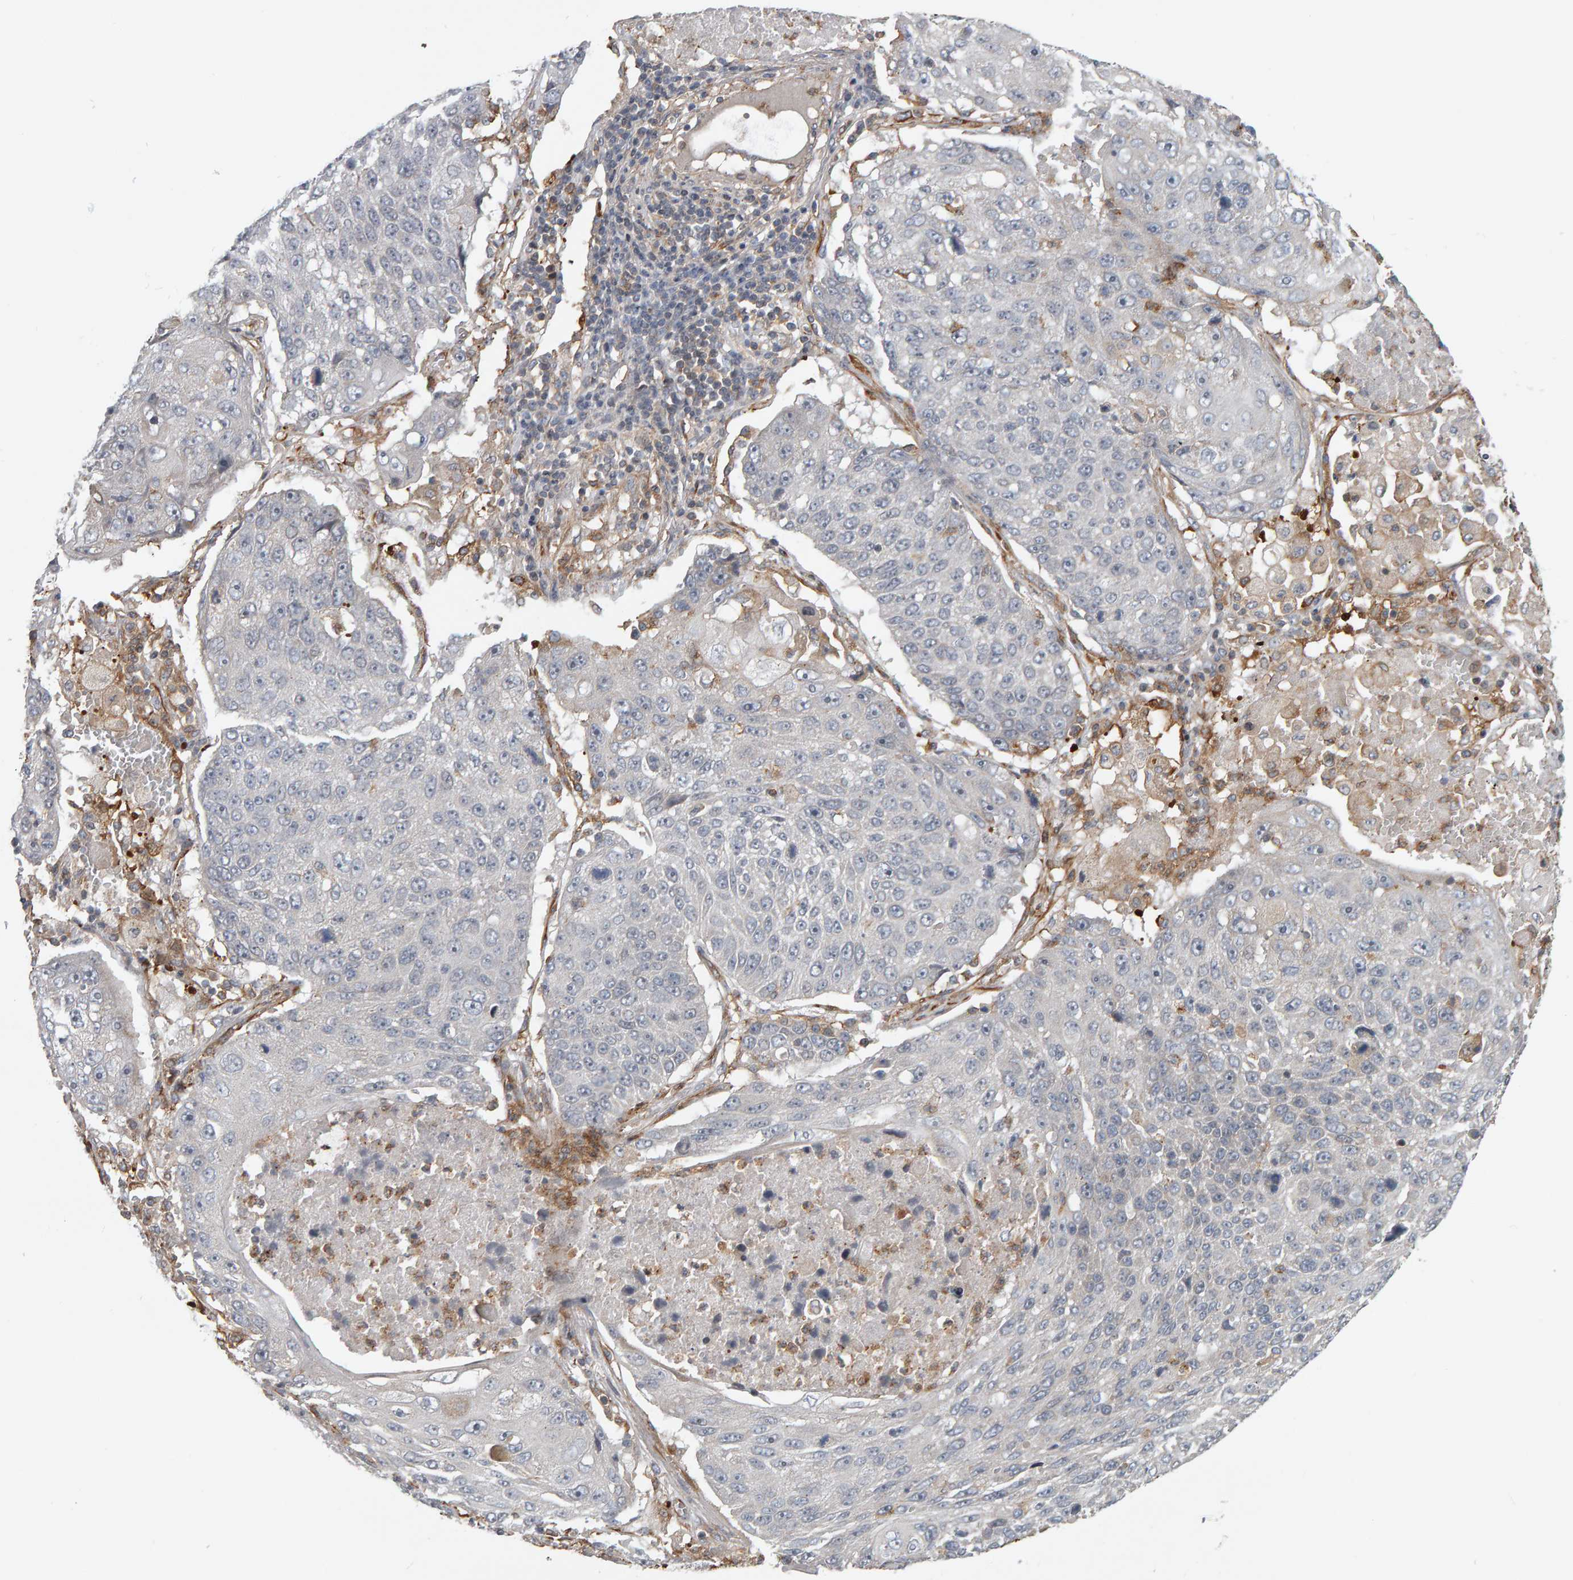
{"staining": {"intensity": "negative", "quantity": "none", "location": "none"}, "tissue": "lung cancer", "cell_type": "Tumor cells", "image_type": "cancer", "snomed": [{"axis": "morphology", "description": "Squamous cell carcinoma, NOS"}, {"axis": "topography", "description": "Lung"}], "caption": "High magnification brightfield microscopy of lung cancer stained with DAB (3,3'-diaminobenzidine) (brown) and counterstained with hematoxylin (blue): tumor cells show no significant positivity. (Brightfield microscopy of DAB (3,3'-diaminobenzidine) IHC at high magnification).", "gene": "C9orf72", "patient": {"sex": "male", "age": 61}}